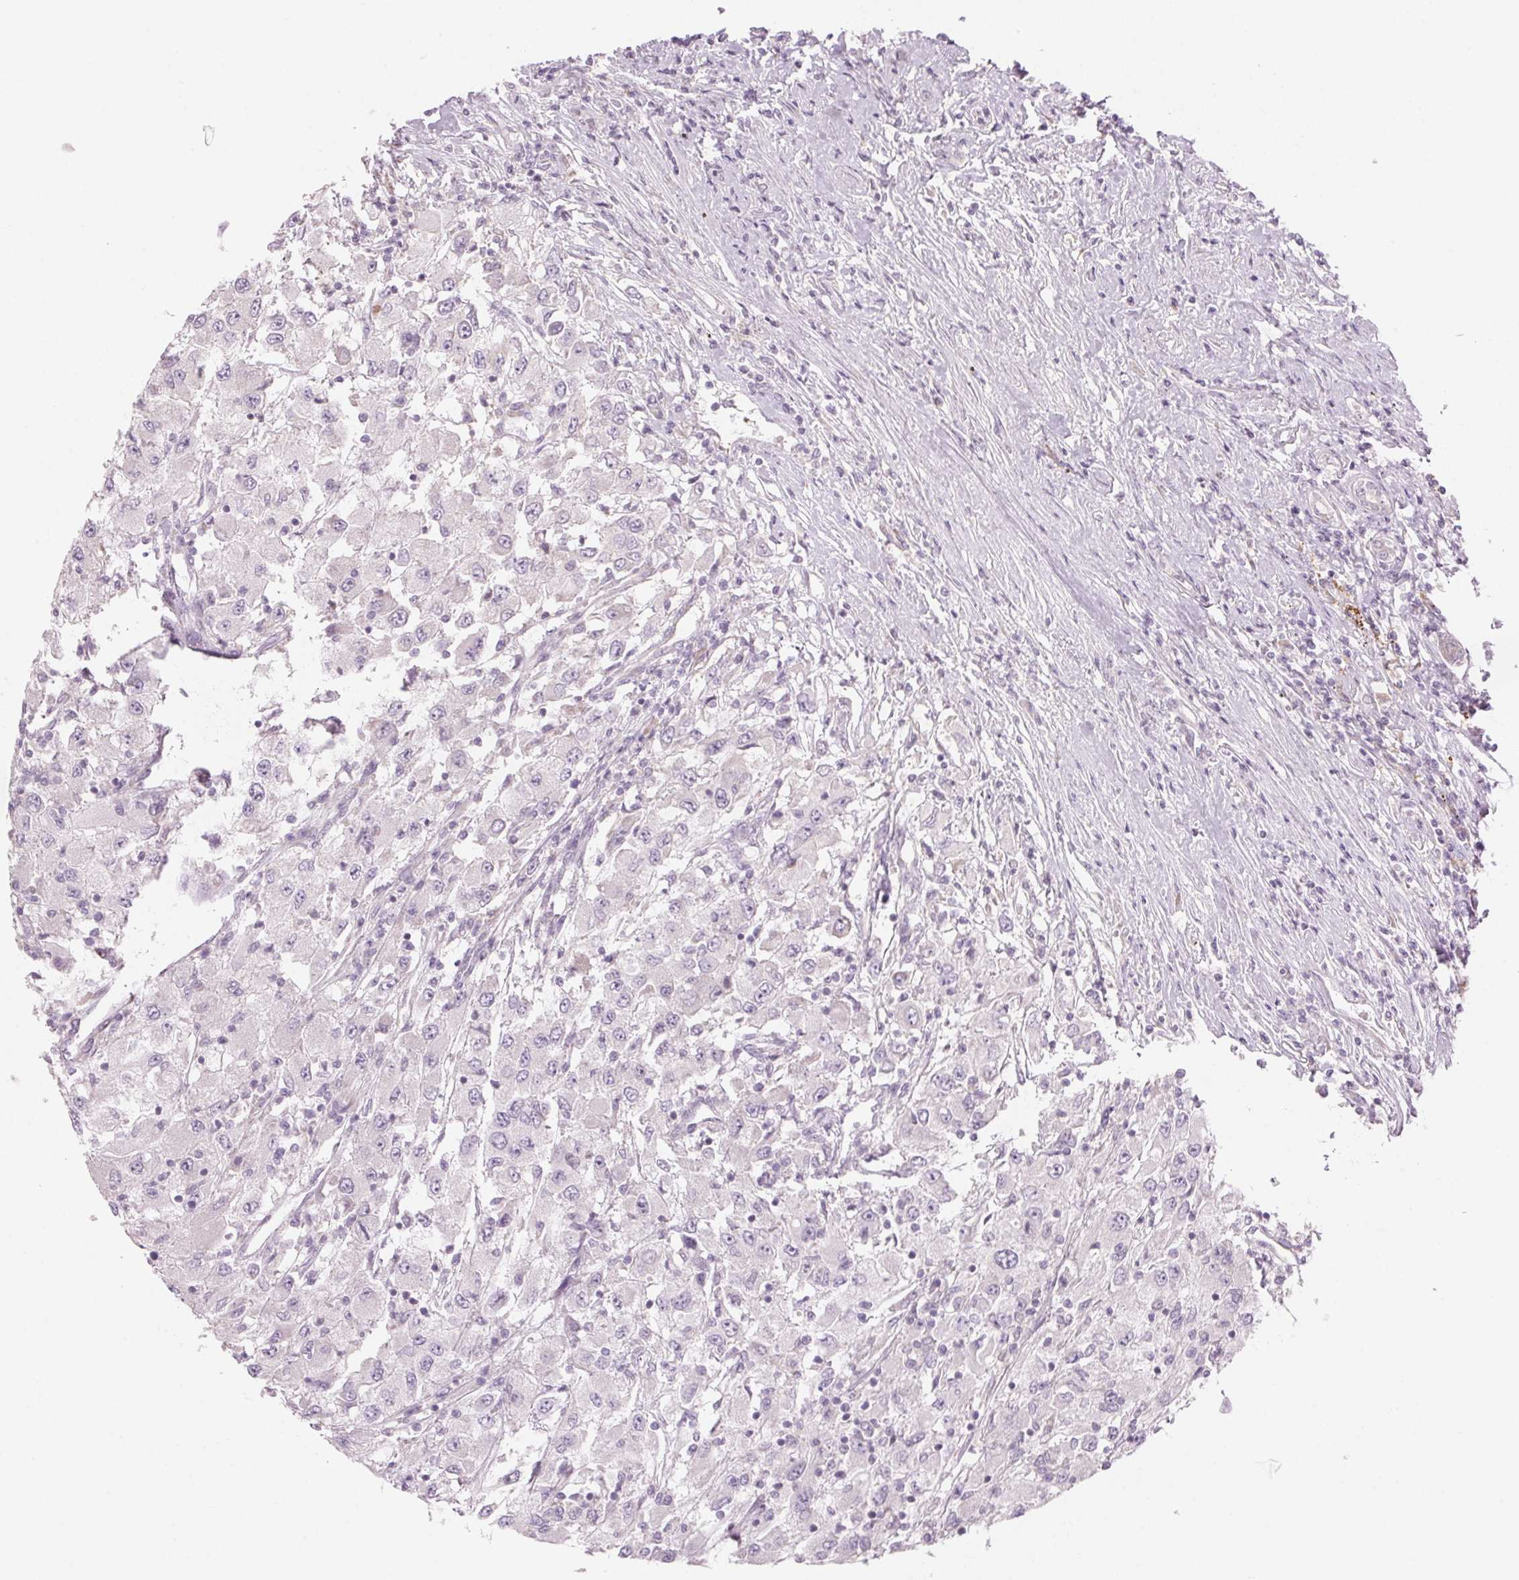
{"staining": {"intensity": "negative", "quantity": "none", "location": "none"}, "tissue": "renal cancer", "cell_type": "Tumor cells", "image_type": "cancer", "snomed": [{"axis": "morphology", "description": "Adenocarcinoma, NOS"}, {"axis": "topography", "description": "Kidney"}], "caption": "IHC of adenocarcinoma (renal) displays no positivity in tumor cells.", "gene": "GNMT", "patient": {"sex": "female", "age": 67}}